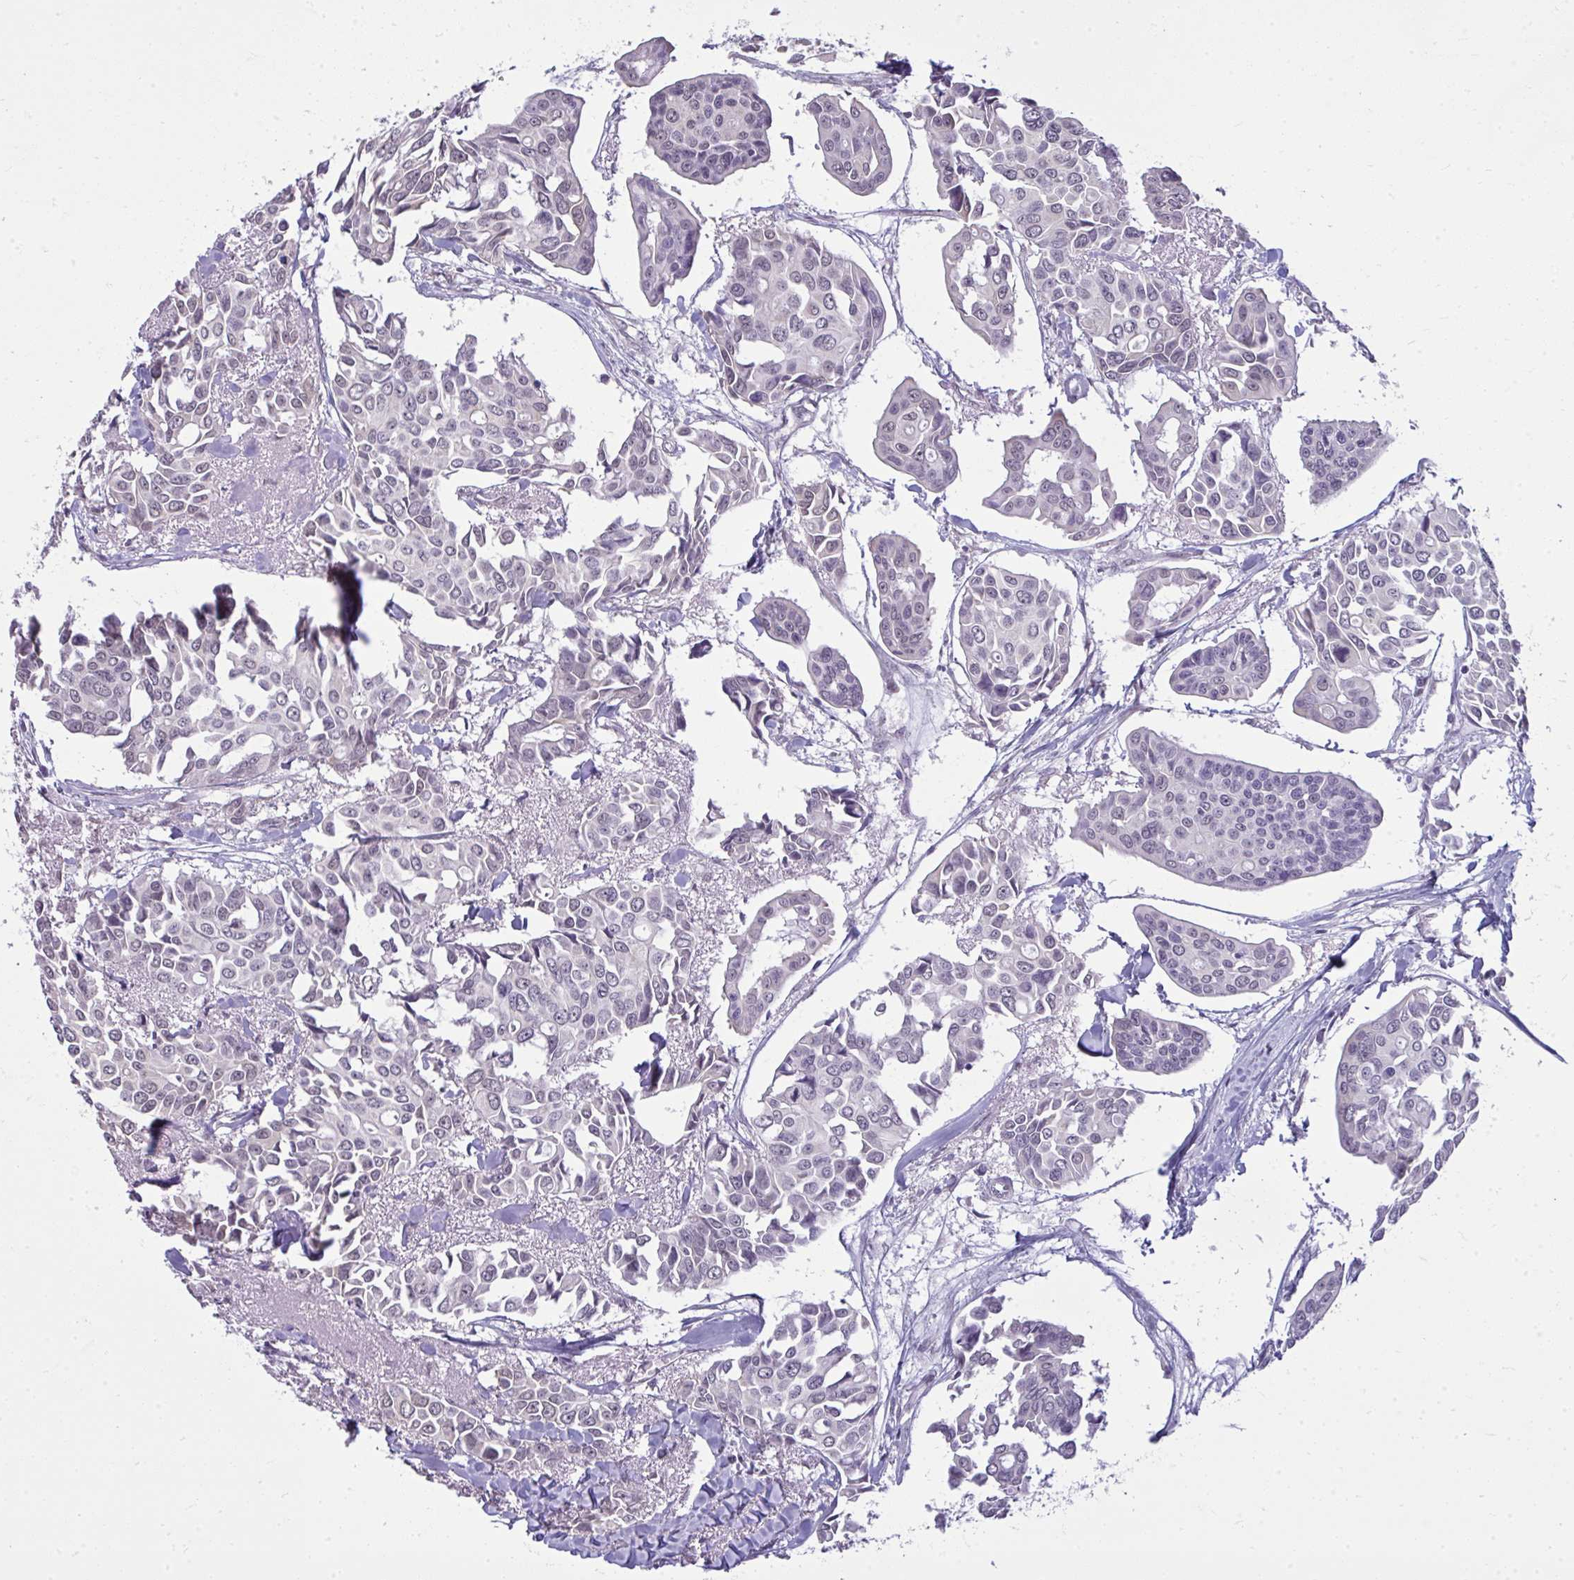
{"staining": {"intensity": "negative", "quantity": "none", "location": "none"}, "tissue": "breast cancer", "cell_type": "Tumor cells", "image_type": "cancer", "snomed": [{"axis": "morphology", "description": "Duct carcinoma"}, {"axis": "topography", "description": "Breast"}], "caption": "Human intraductal carcinoma (breast) stained for a protein using IHC exhibits no positivity in tumor cells.", "gene": "NPPA", "patient": {"sex": "female", "age": 54}}